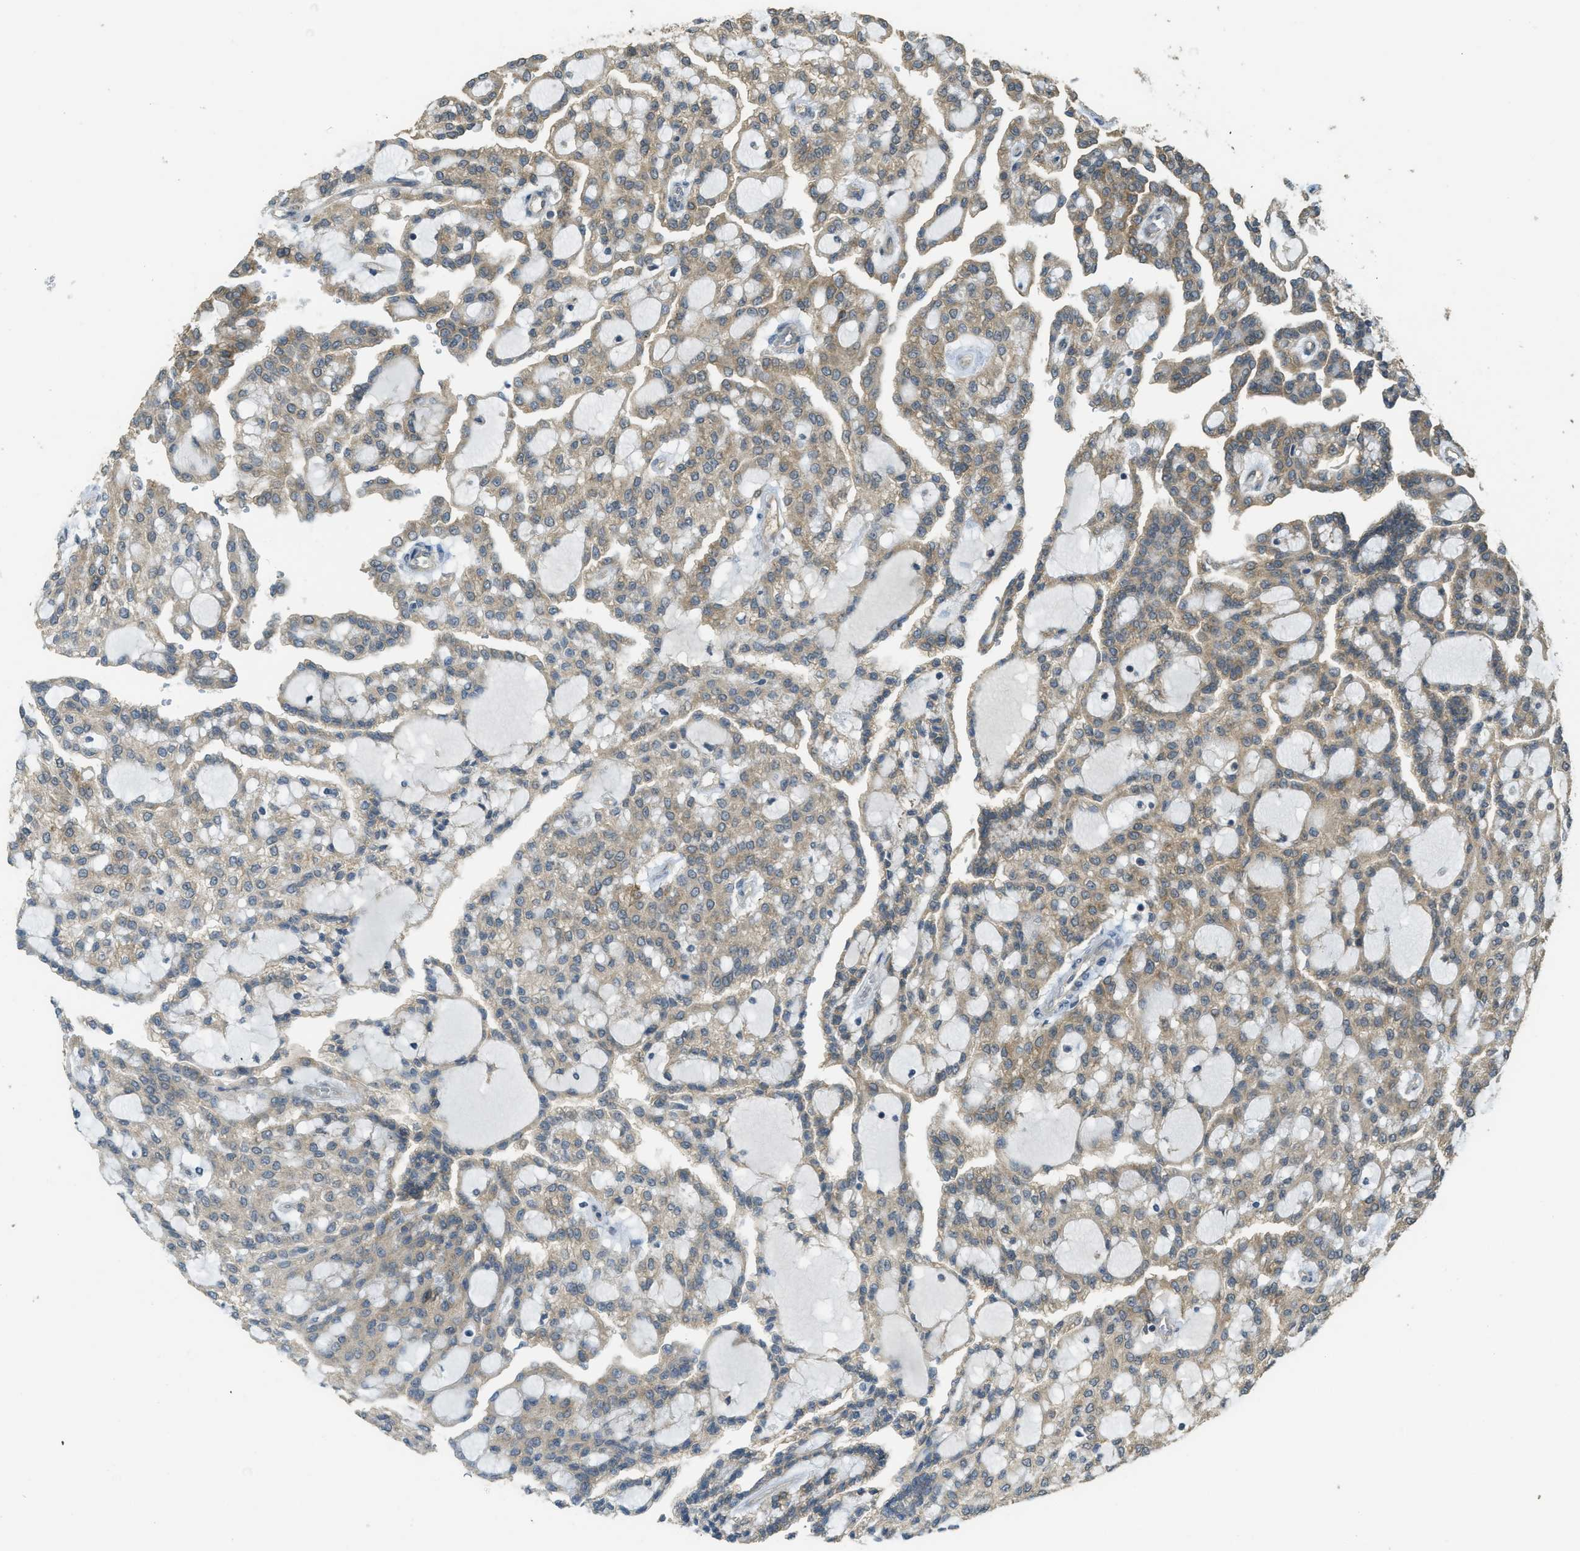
{"staining": {"intensity": "weak", "quantity": ">75%", "location": "cytoplasmic/membranous"}, "tissue": "renal cancer", "cell_type": "Tumor cells", "image_type": "cancer", "snomed": [{"axis": "morphology", "description": "Adenocarcinoma, NOS"}, {"axis": "topography", "description": "Kidney"}], "caption": "Protein analysis of renal cancer (adenocarcinoma) tissue exhibits weak cytoplasmic/membranous expression in about >75% of tumor cells.", "gene": "IGF2BP2", "patient": {"sex": "male", "age": 63}}